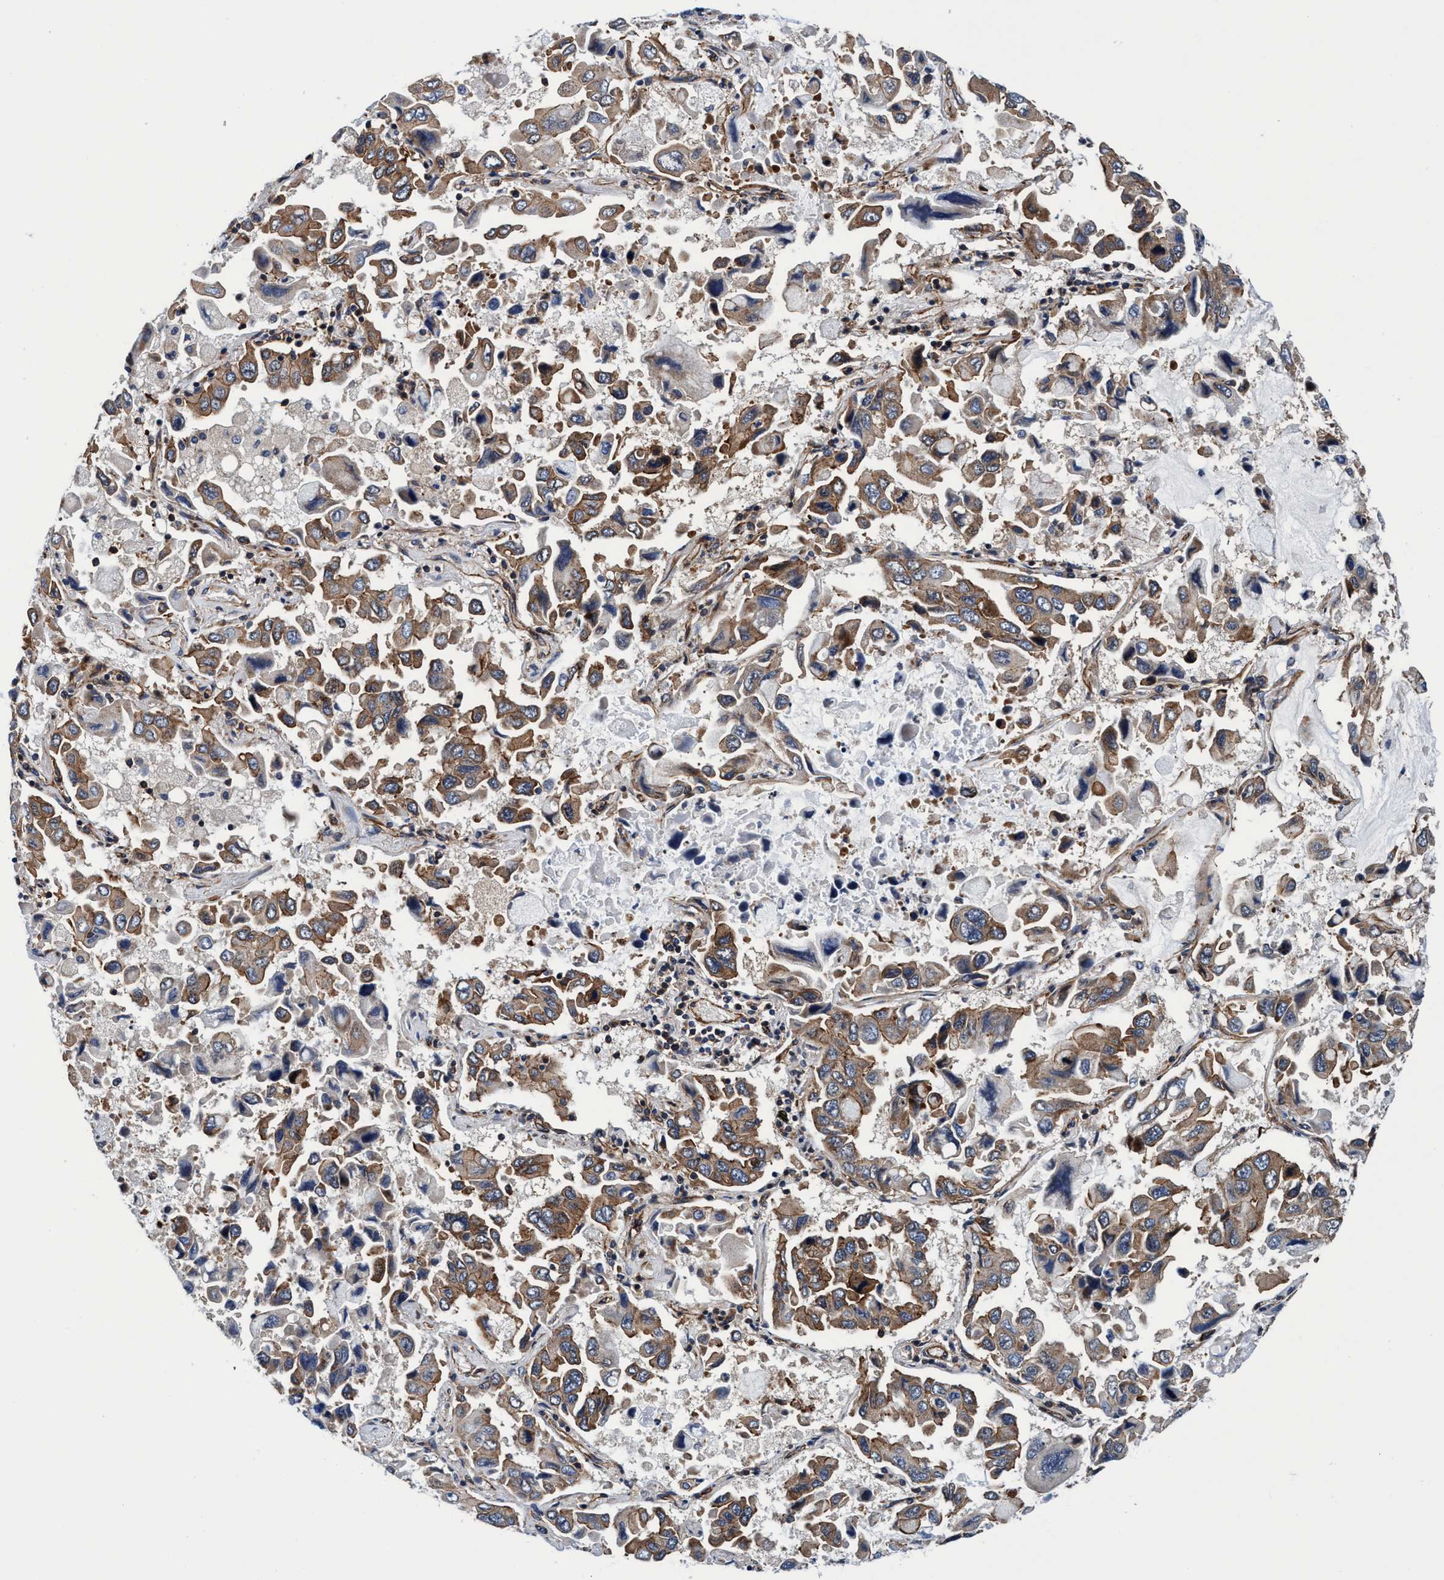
{"staining": {"intensity": "moderate", "quantity": ">75%", "location": "cytoplasmic/membranous"}, "tissue": "lung cancer", "cell_type": "Tumor cells", "image_type": "cancer", "snomed": [{"axis": "morphology", "description": "Adenocarcinoma, NOS"}, {"axis": "topography", "description": "Lung"}], "caption": "Adenocarcinoma (lung) stained with a protein marker reveals moderate staining in tumor cells.", "gene": "MCM3AP", "patient": {"sex": "male", "age": 64}}